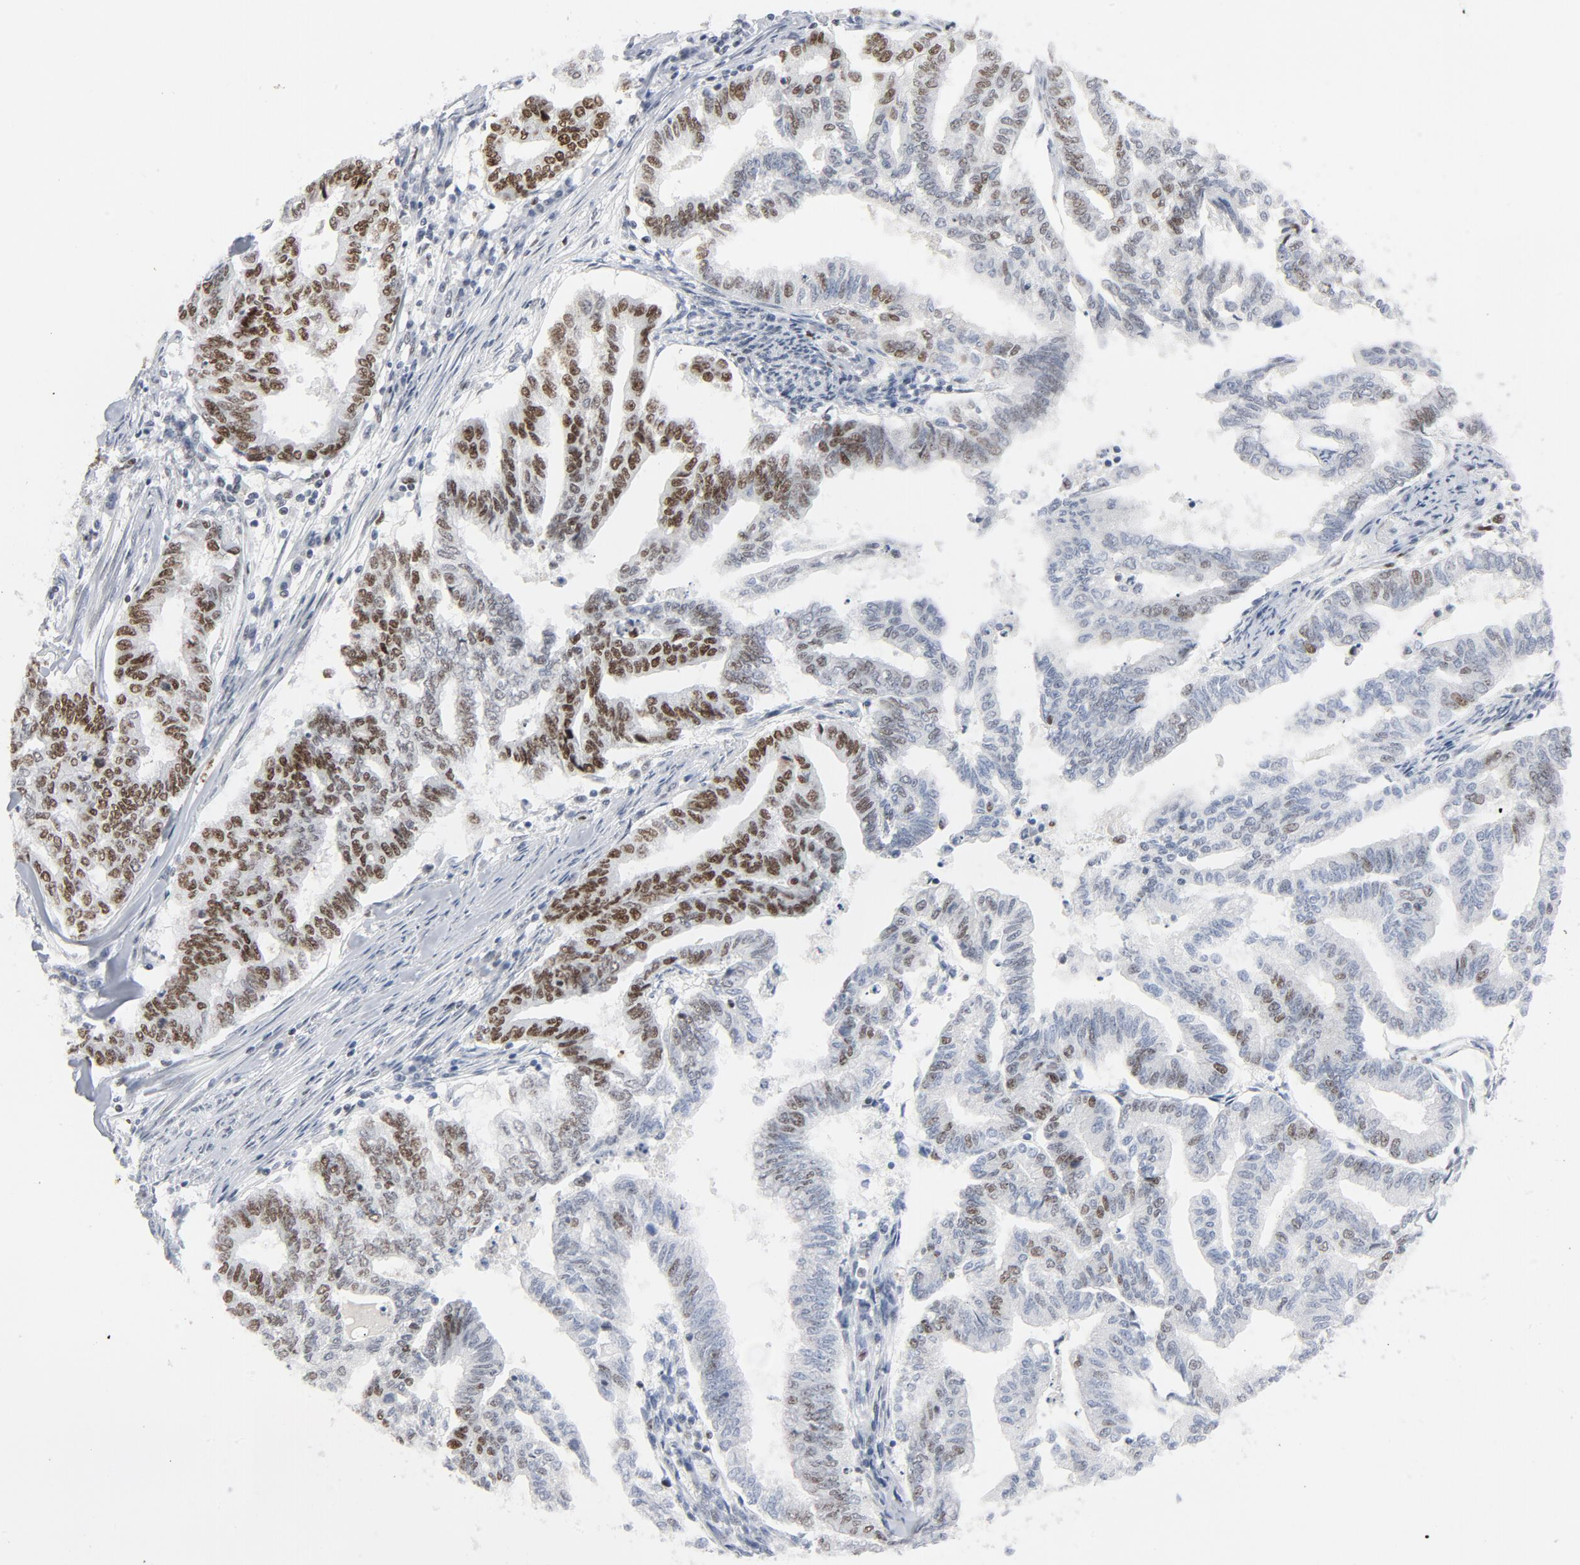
{"staining": {"intensity": "moderate", "quantity": "<25%", "location": "nuclear"}, "tissue": "endometrial cancer", "cell_type": "Tumor cells", "image_type": "cancer", "snomed": [{"axis": "morphology", "description": "Adenocarcinoma, NOS"}, {"axis": "topography", "description": "Endometrium"}], "caption": "Endometrial cancer stained with a protein marker demonstrates moderate staining in tumor cells.", "gene": "POLD1", "patient": {"sex": "female", "age": 79}}